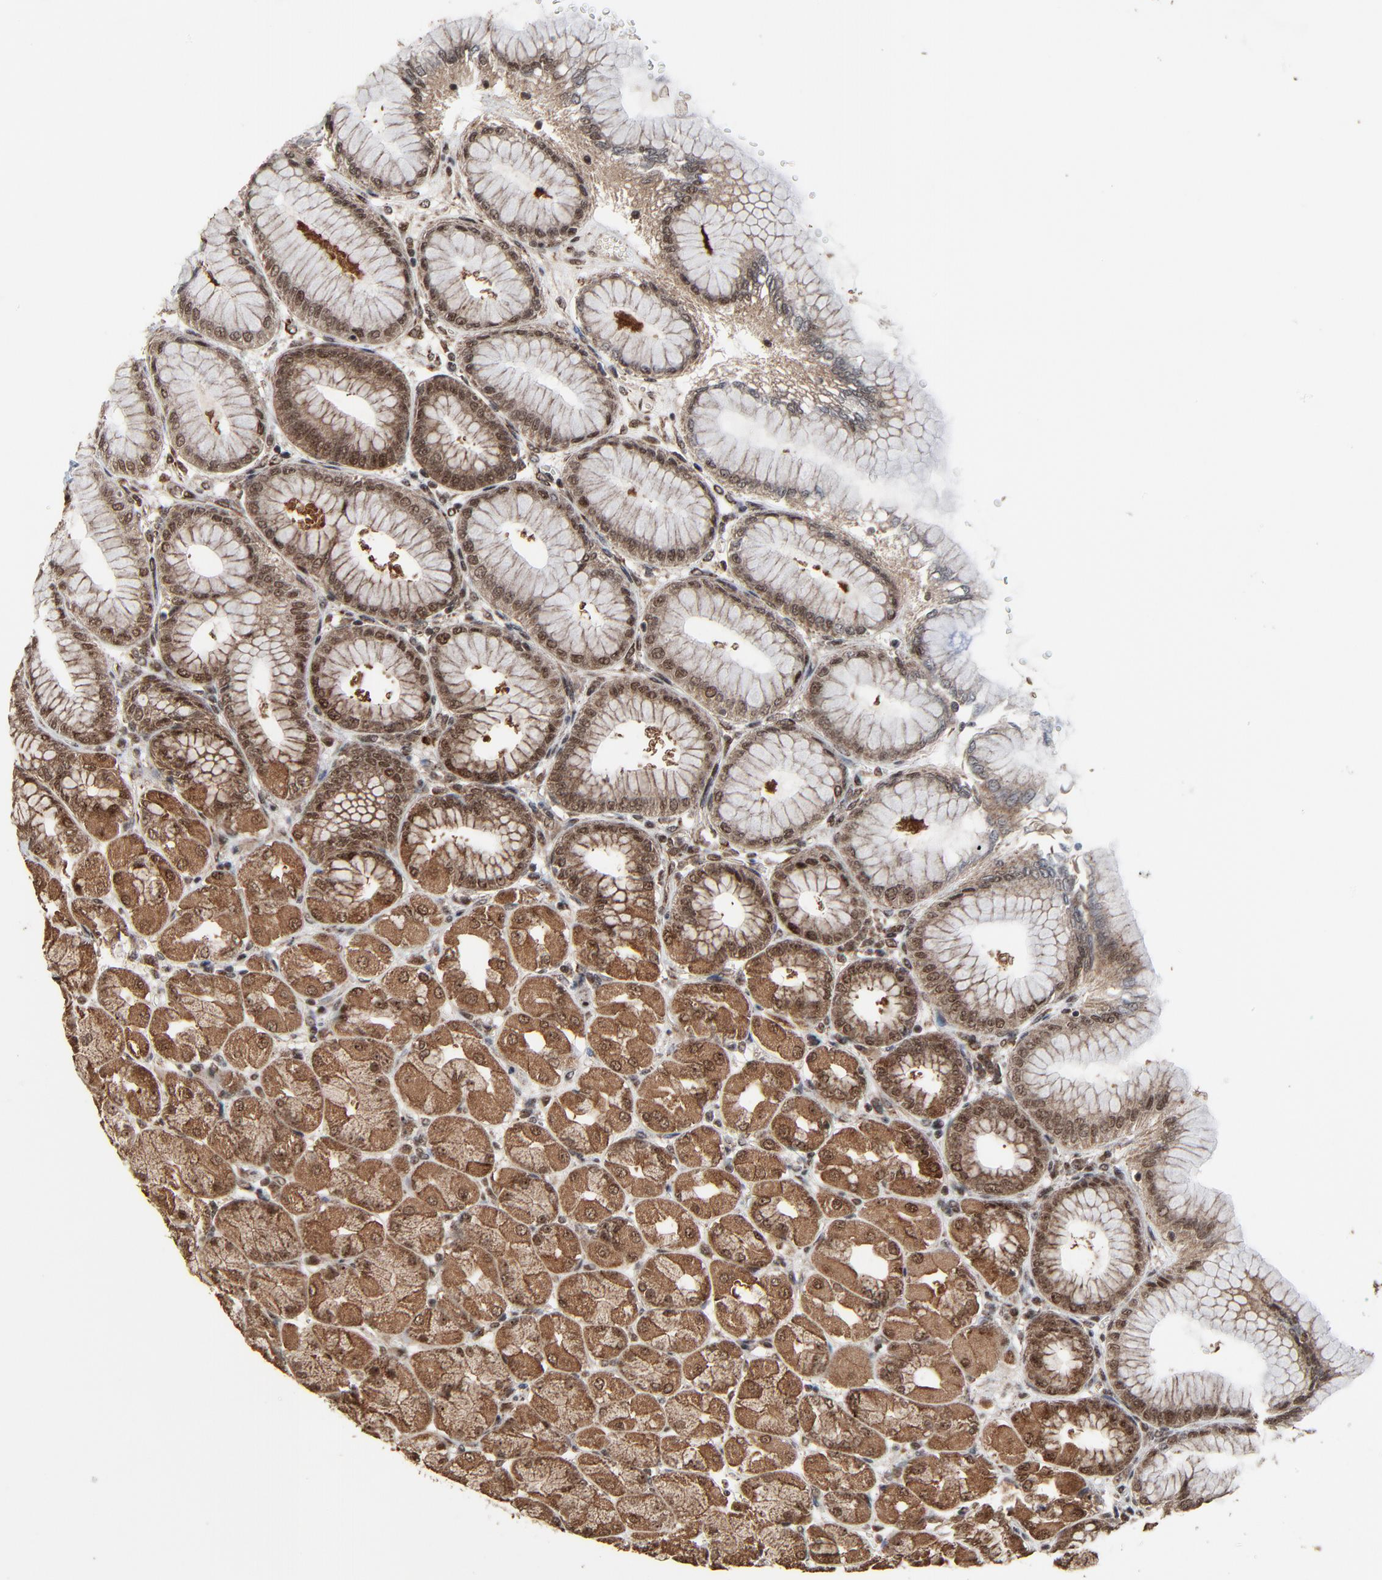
{"staining": {"intensity": "moderate", "quantity": ">75%", "location": "cytoplasmic/membranous,nuclear"}, "tissue": "stomach", "cell_type": "Glandular cells", "image_type": "normal", "snomed": [{"axis": "morphology", "description": "Normal tissue, NOS"}, {"axis": "topography", "description": "Stomach, upper"}], "caption": "Immunohistochemical staining of normal stomach exhibits >75% levels of moderate cytoplasmic/membranous,nuclear protein expression in approximately >75% of glandular cells. Ihc stains the protein in brown and the nuclei are stained blue.", "gene": "RHOJ", "patient": {"sex": "female", "age": 56}}